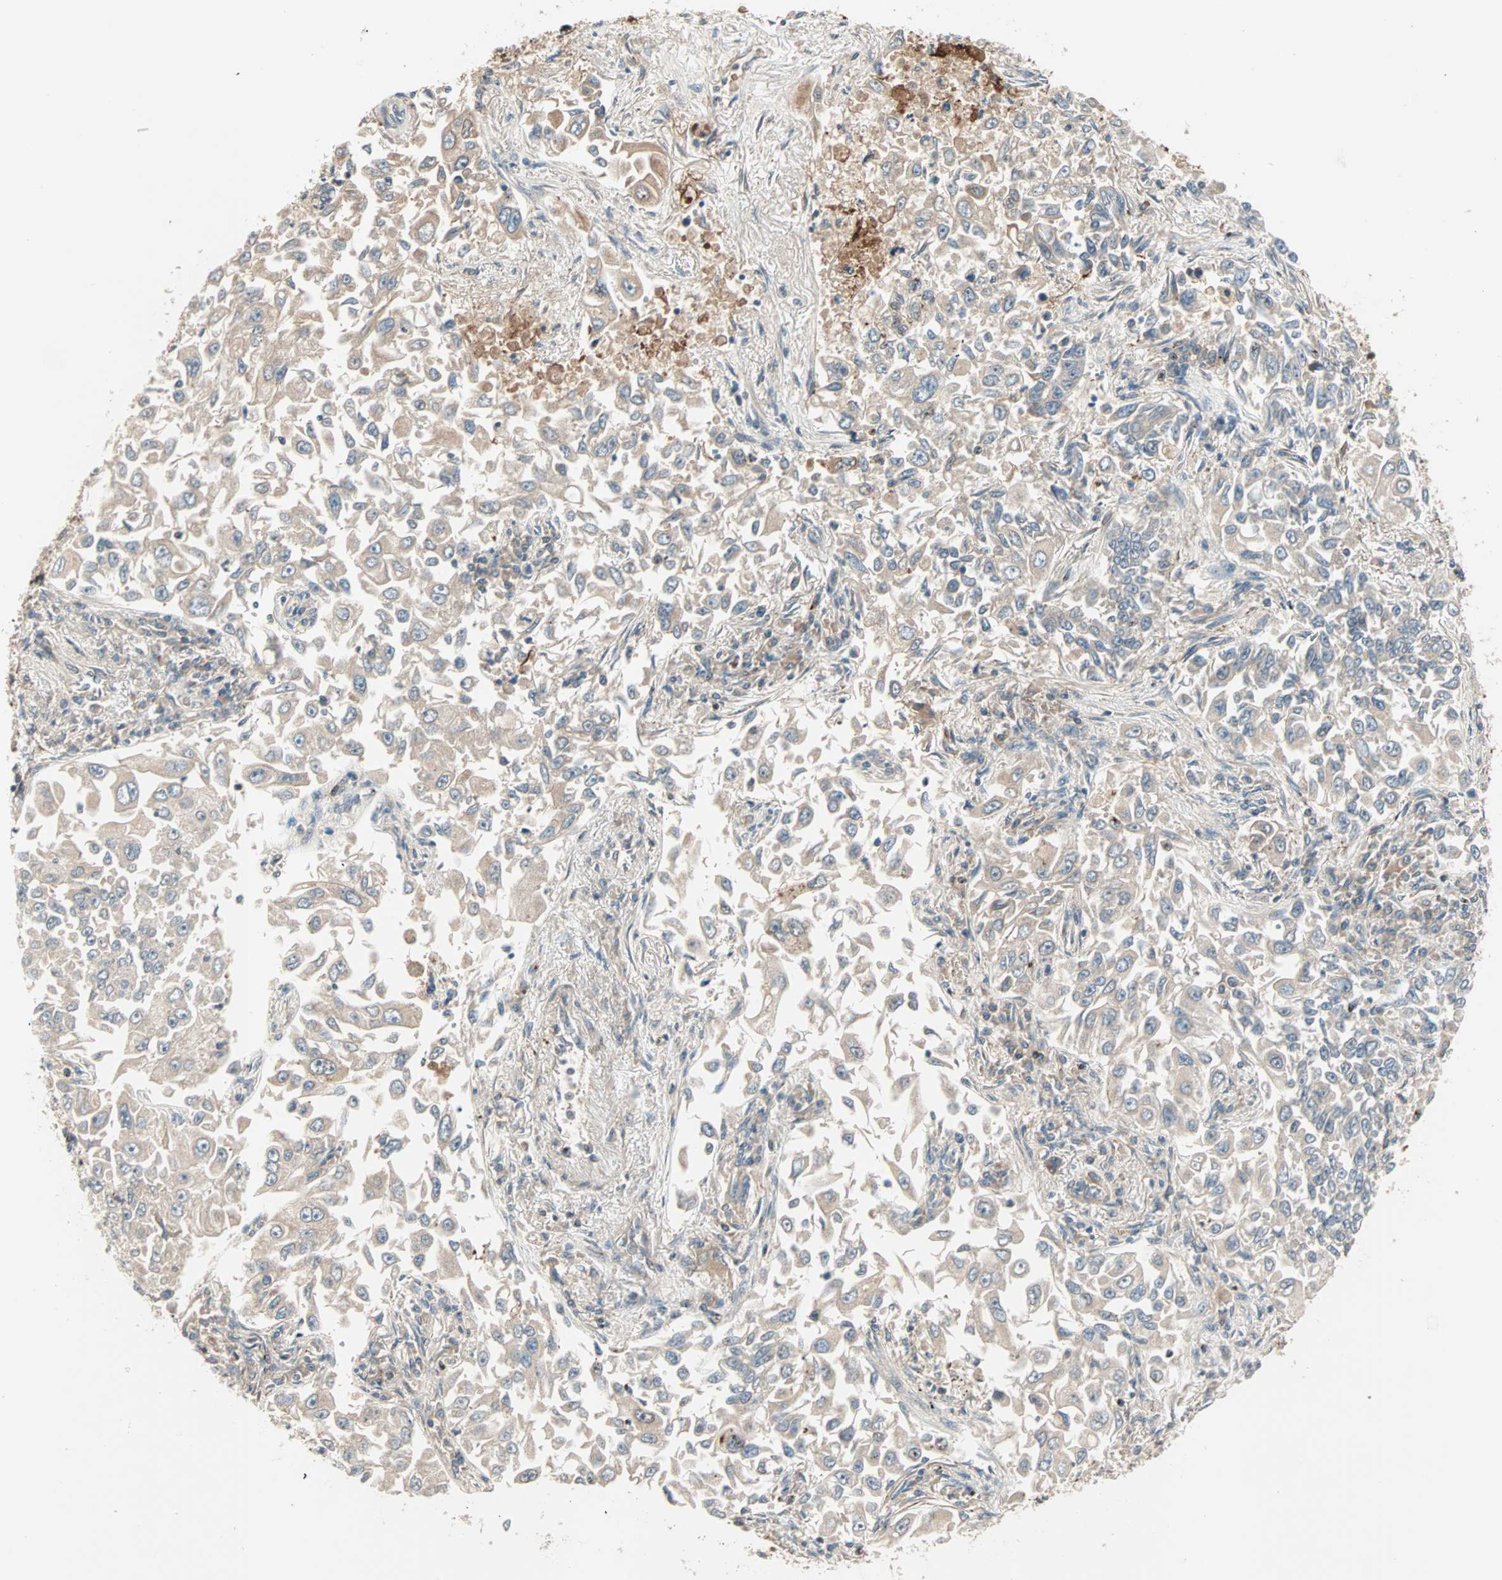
{"staining": {"intensity": "weak", "quantity": ">75%", "location": "cytoplasmic/membranous"}, "tissue": "lung cancer", "cell_type": "Tumor cells", "image_type": "cancer", "snomed": [{"axis": "morphology", "description": "Adenocarcinoma, NOS"}, {"axis": "topography", "description": "Lung"}], "caption": "Lung cancer tissue exhibits weak cytoplasmic/membranous expression in about >75% of tumor cells", "gene": "TEC", "patient": {"sex": "male", "age": 84}}